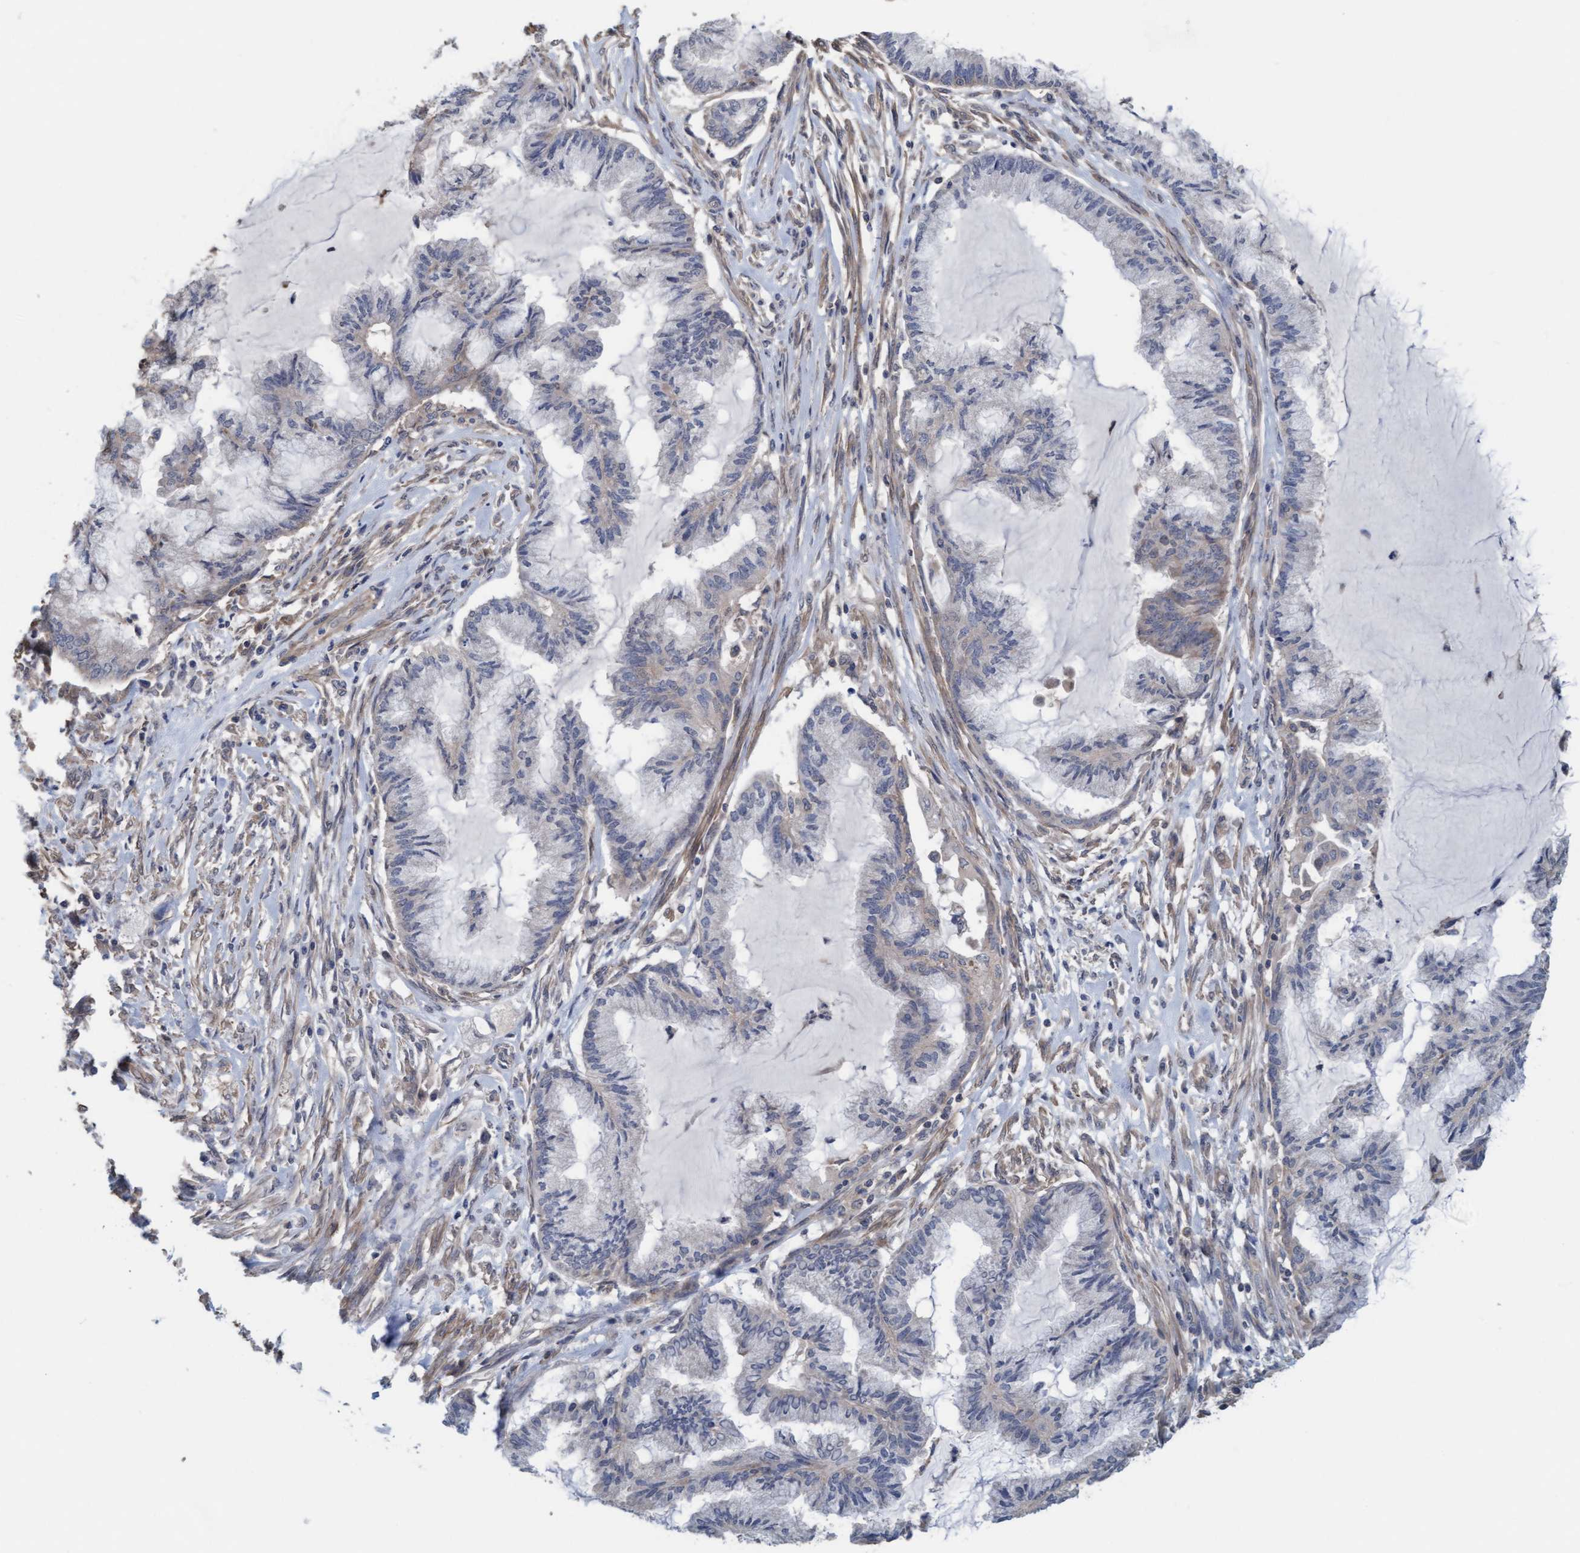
{"staining": {"intensity": "weak", "quantity": "<25%", "location": "cytoplasmic/membranous"}, "tissue": "endometrial cancer", "cell_type": "Tumor cells", "image_type": "cancer", "snomed": [{"axis": "morphology", "description": "Adenocarcinoma, NOS"}, {"axis": "topography", "description": "Endometrium"}], "caption": "Tumor cells show no significant positivity in adenocarcinoma (endometrial). The staining was performed using DAB (3,3'-diaminobenzidine) to visualize the protein expression in brown, while the nuclei were stained in blue with hematoxylin (Magnification: 20x).", "gene": "FXR2", "patient": {"sex": "female", "age": 86}}